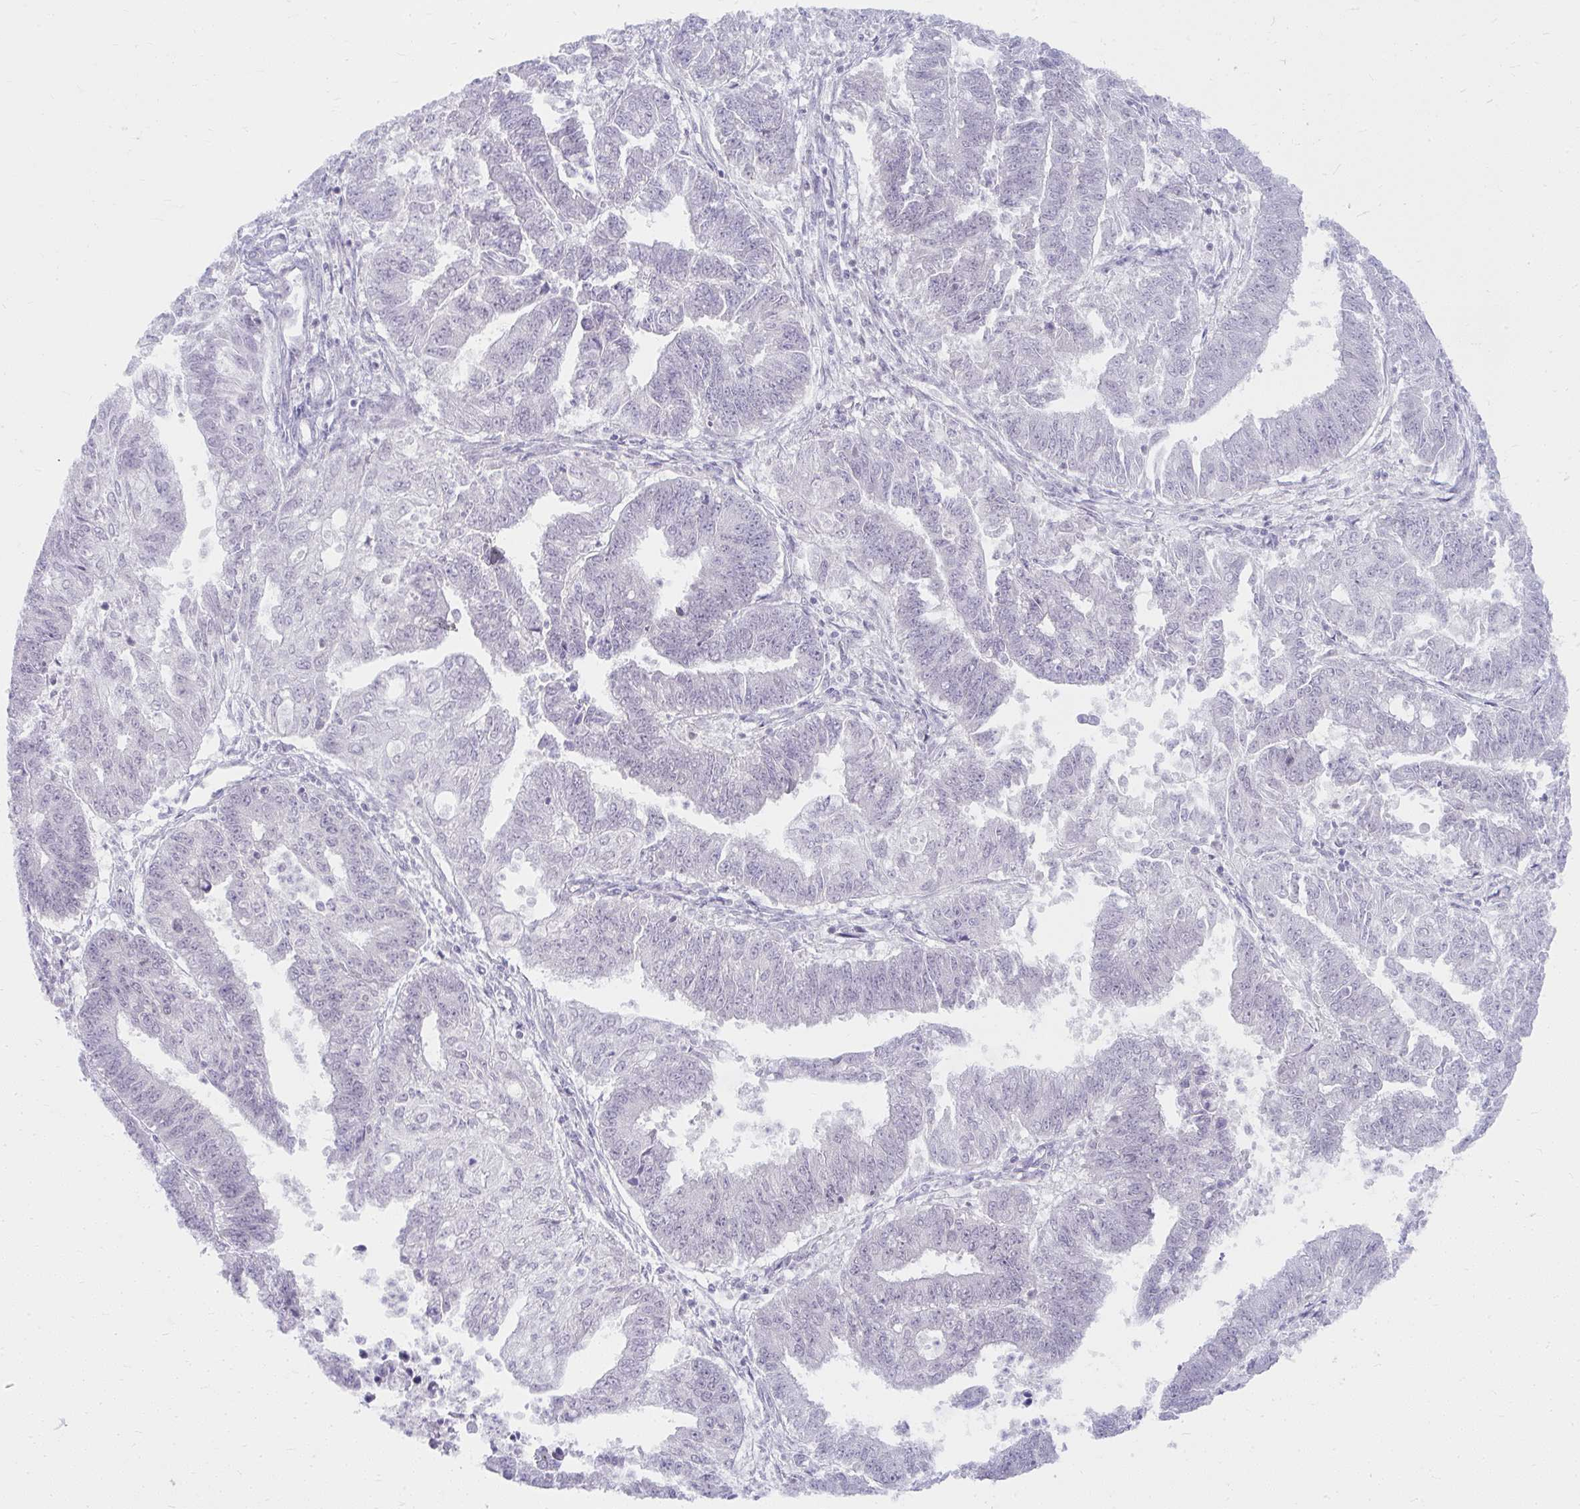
{"staining": {"intensity": "negative", "quantity": "none", "location": "none"}, "tissue": "endometrial cancer", "cell_type": "Tumor cells", "image_type": "cancer", "snomed": [{"axis": "morphology", "description": "Adenocarcinoma, NOS"}, {"axis": "topography", "description": "Endometrium"}], "caption": "This is an immunohistochemistry (IHC) photomicrograph of endometrial cancer. There is no expression in tumor cells.", "gene": "UGT3A2", "patient": {"sex": "female", "age": 73}}